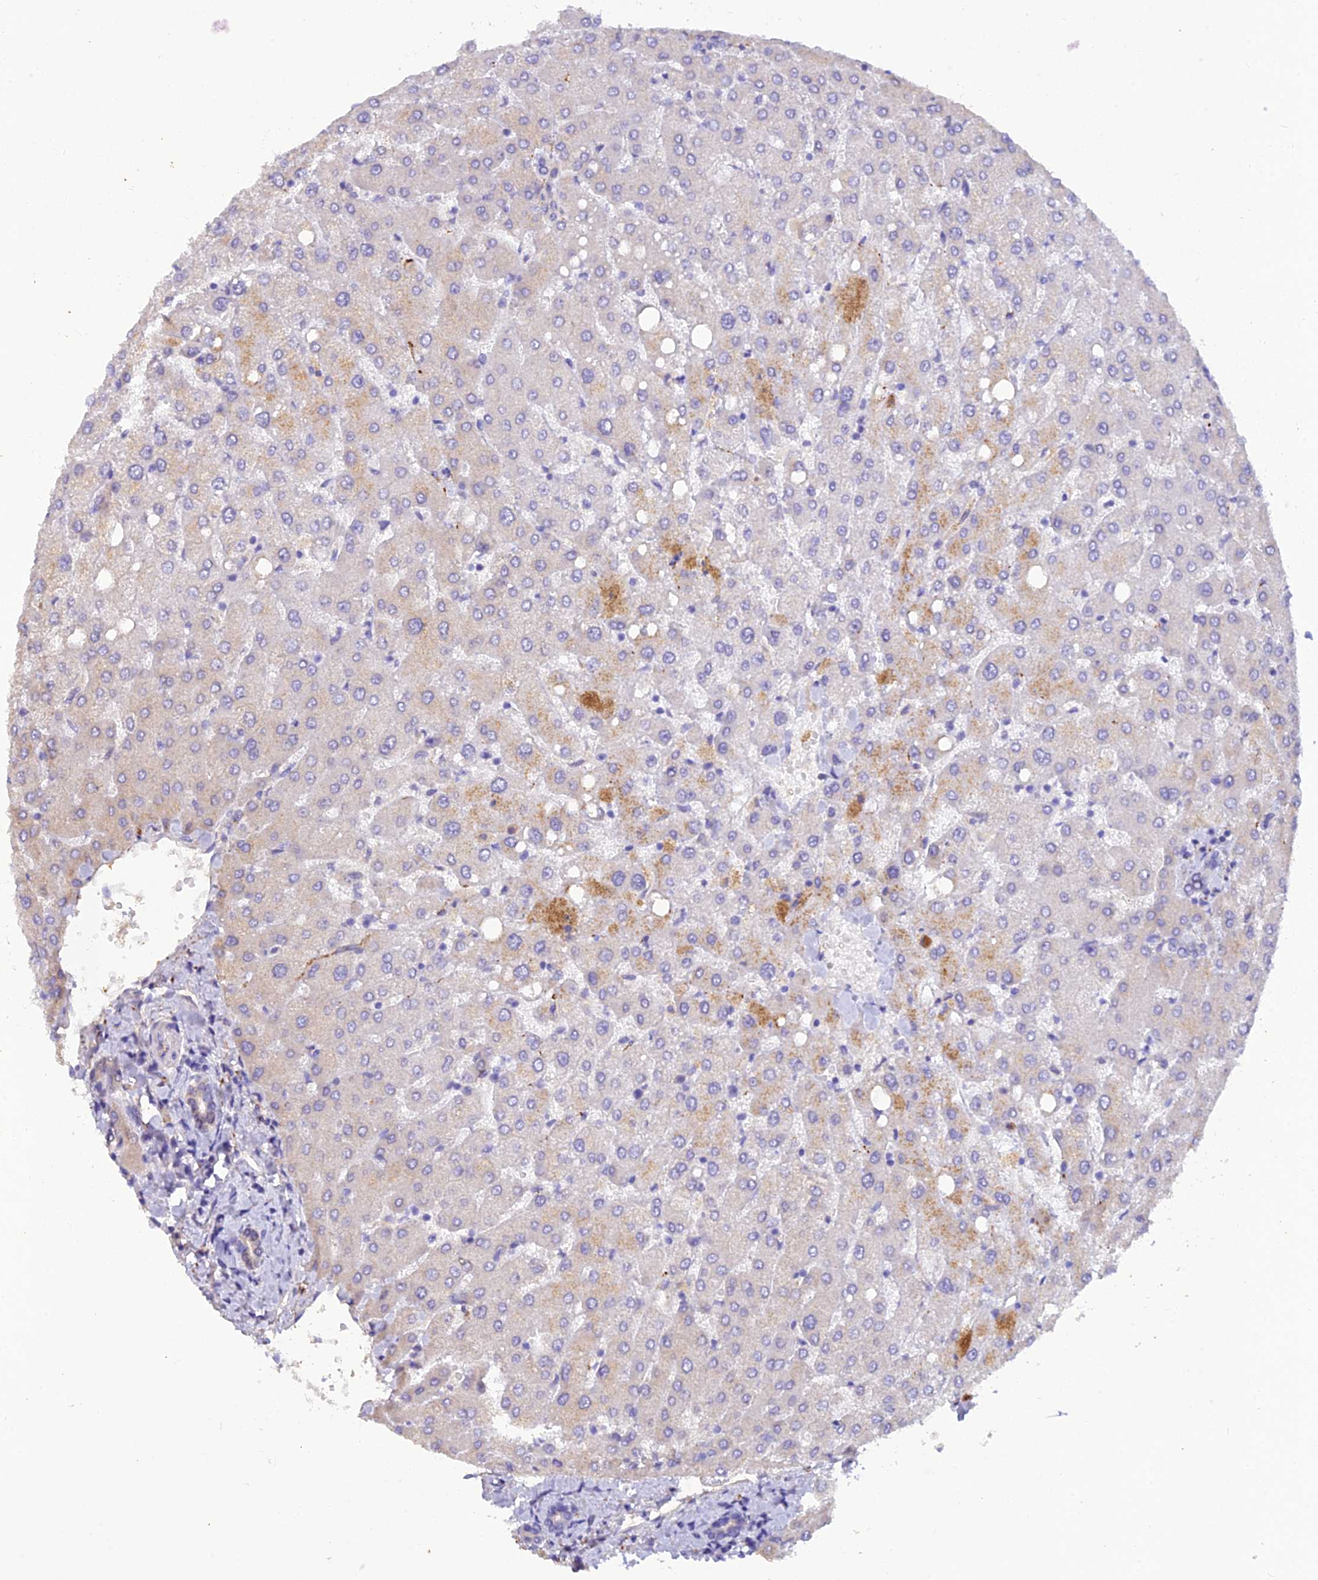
{"staining": {"intensity": "negative", "quantity": "none", "location": "none"}, "tissue": "liver", "cell_type": "Cholangiocytes", "image_type": "normal", "snomed": [{"axis": "morphology", "description": "Normal tissue, NOS"}, {"axis": "topography", "description": "Liver"}], "caption": "This is a micrograph of immunohistochemistry (IHC) staining of benign liver, which shows no expression in cholangiocytes. Brightfield microscopy of immunohistochemistry stained with DAB (brown) and hematoxylin (blue), captured at high magnification.", "gene": "PZP", "patient": {"sex": "female", "age": 54}}